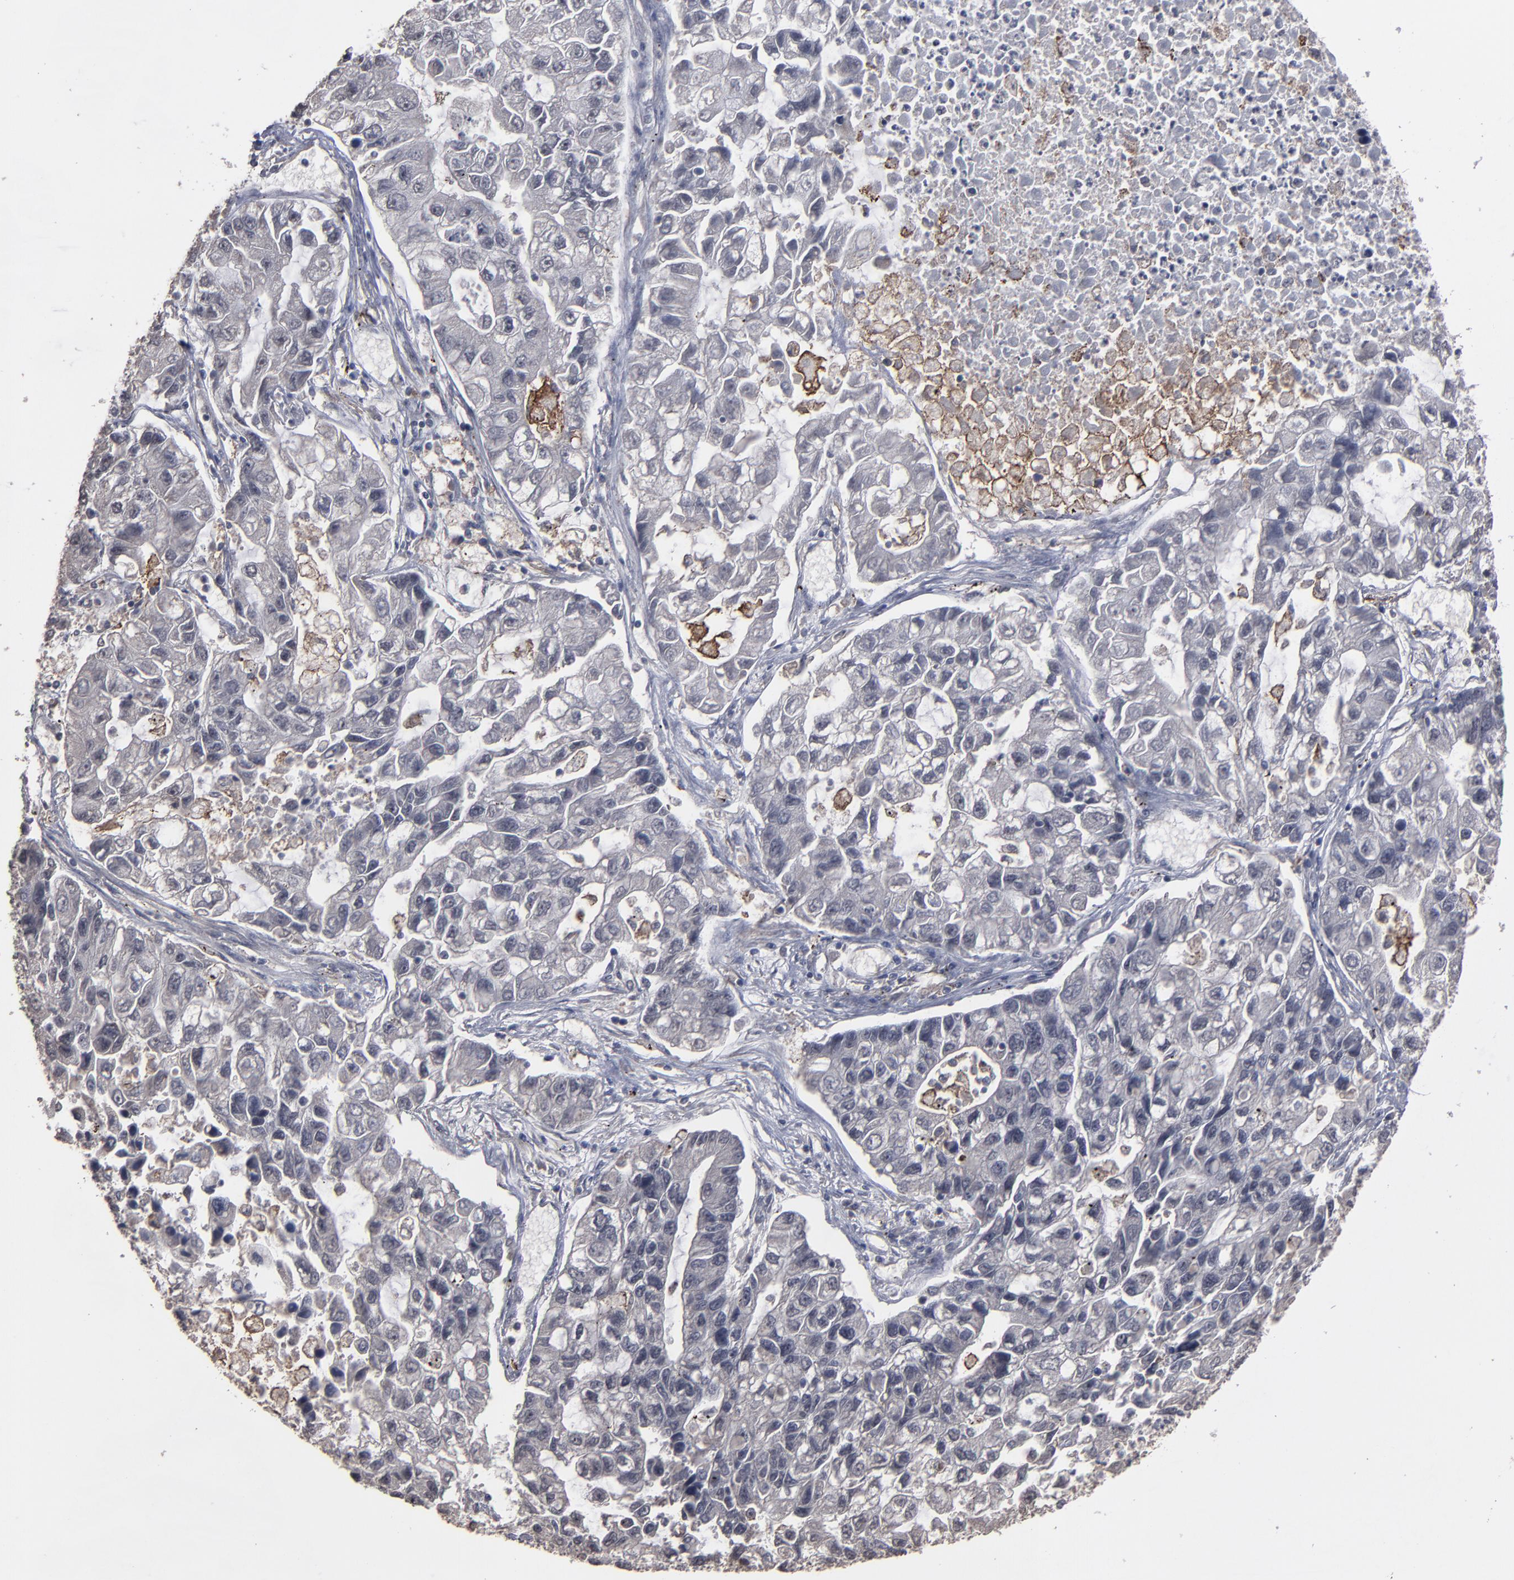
{"staining": {"intensity": "weak", "quantity": "<25%", "location": "cytoplasmic/membranous"}, "tissue": "lung cancer", "cell_type": "Tumor cells", "image_type": "cancer", "snomed": [{"axis": "morphology", "description": "Adenocarcinoma, NOS"}, {"axis": "topography", "description": "Lung"}], "caption": "There is no significant positivity in tumor cells of lung cancer (adenocarcinoma).", "gene": "SLC22A17", "patient": {"sex": "female", "age": 51}}